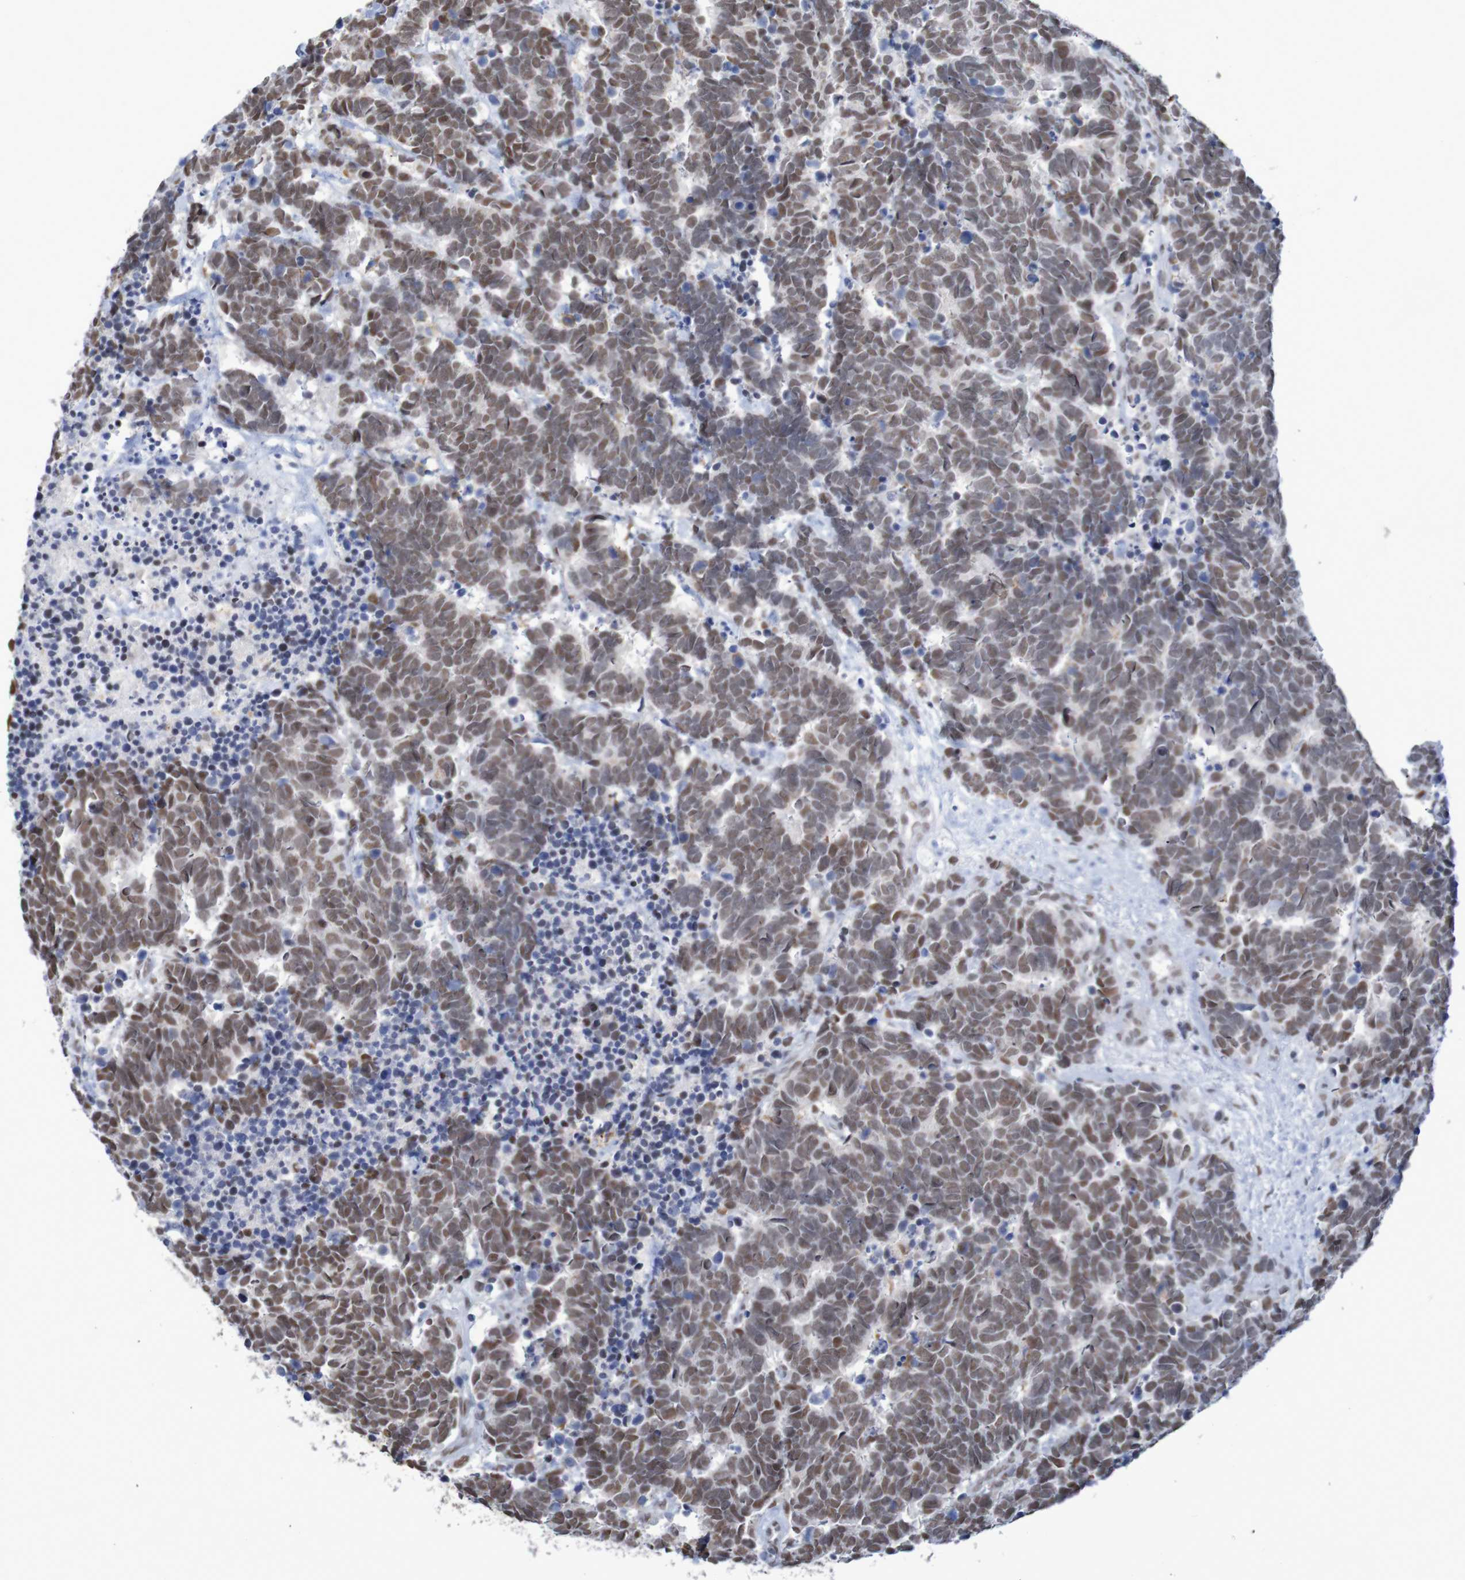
{"staining": {"intensity": "moderate", "quantity": "25%-75%", "location": "nuclear"}, "tissue": "carcinoid", "cell_type": "Tumor cells", "image_type": "cancer", "snomed": [{"axis": "morphology", "description": "Carcinoma, NOS"}, {"axis": "morphology", "description": "Carcinoid, malignant, NOS"}, {"axis": "topography", "description": "Urinary bladder"}], "caption": "Tumor cells demonstrate medium levels of moderate nuclear expression in about 25%-75% of cells in carcinoid. (Stains: DAB in brown, nuclei in blue, Microscopy: brightfield microscopy at high magnification).", "gene": "MRTFB", "patient": {"sex": "male", "age": 57}}